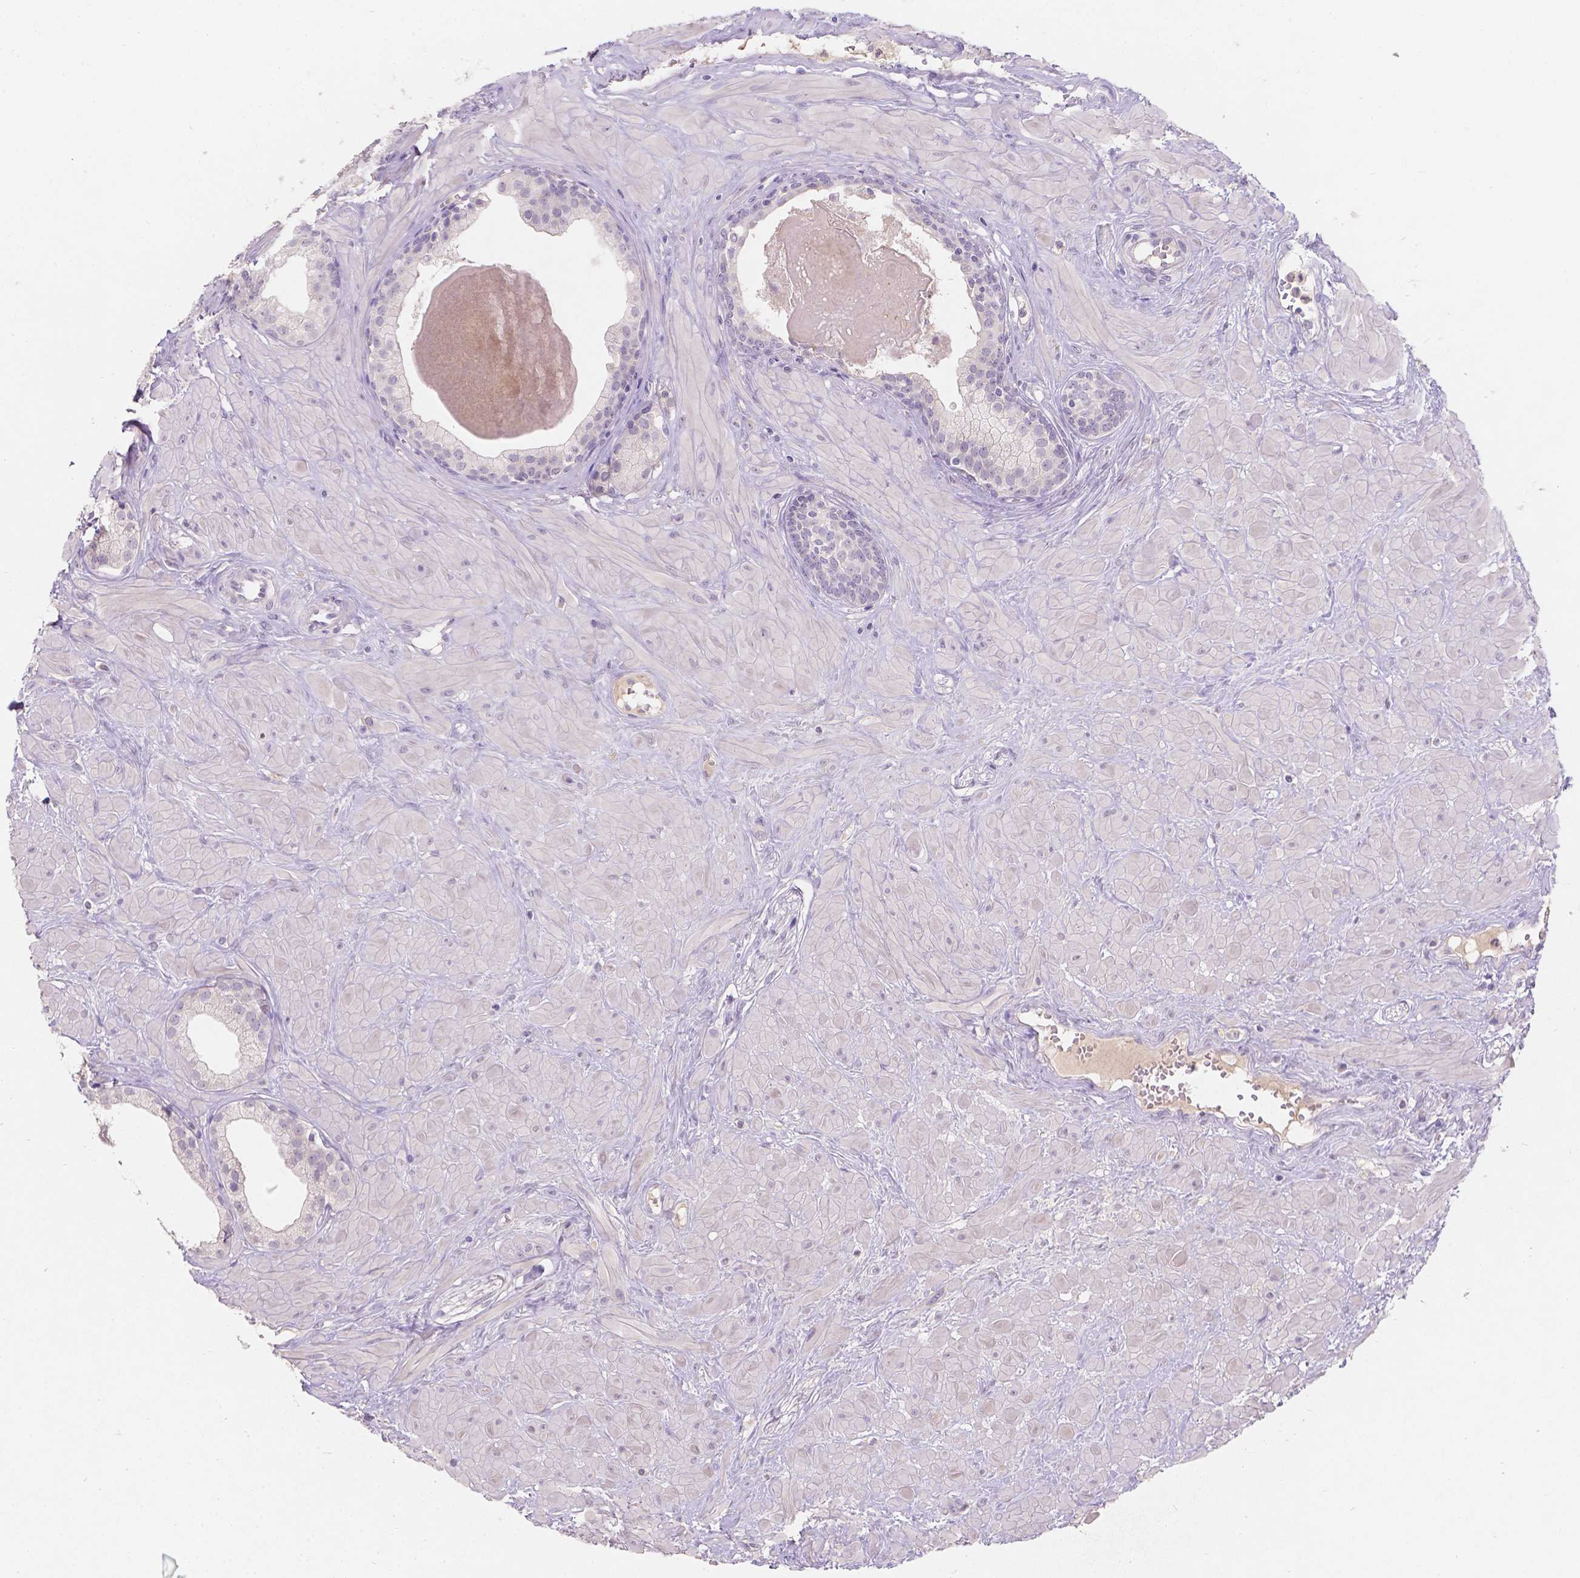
{"staining": {"intensity": "negative", "quantity": "none", "location": "none"}, "tissue": "prostate", "cell_type": "Glandular cells", "image_type": "normal", "snomed": [{"axis": "morphology", "description": "Normal tissue, NOS"}, {"axis": "topography", "description": "Prostate"}], "caption": "Unremarkable prostate was stained to show a protein in brown. There is no significant expression in glandular cells.", "gene": "DCAF4L1", "patient": {"sex": "male", "age": 48}}